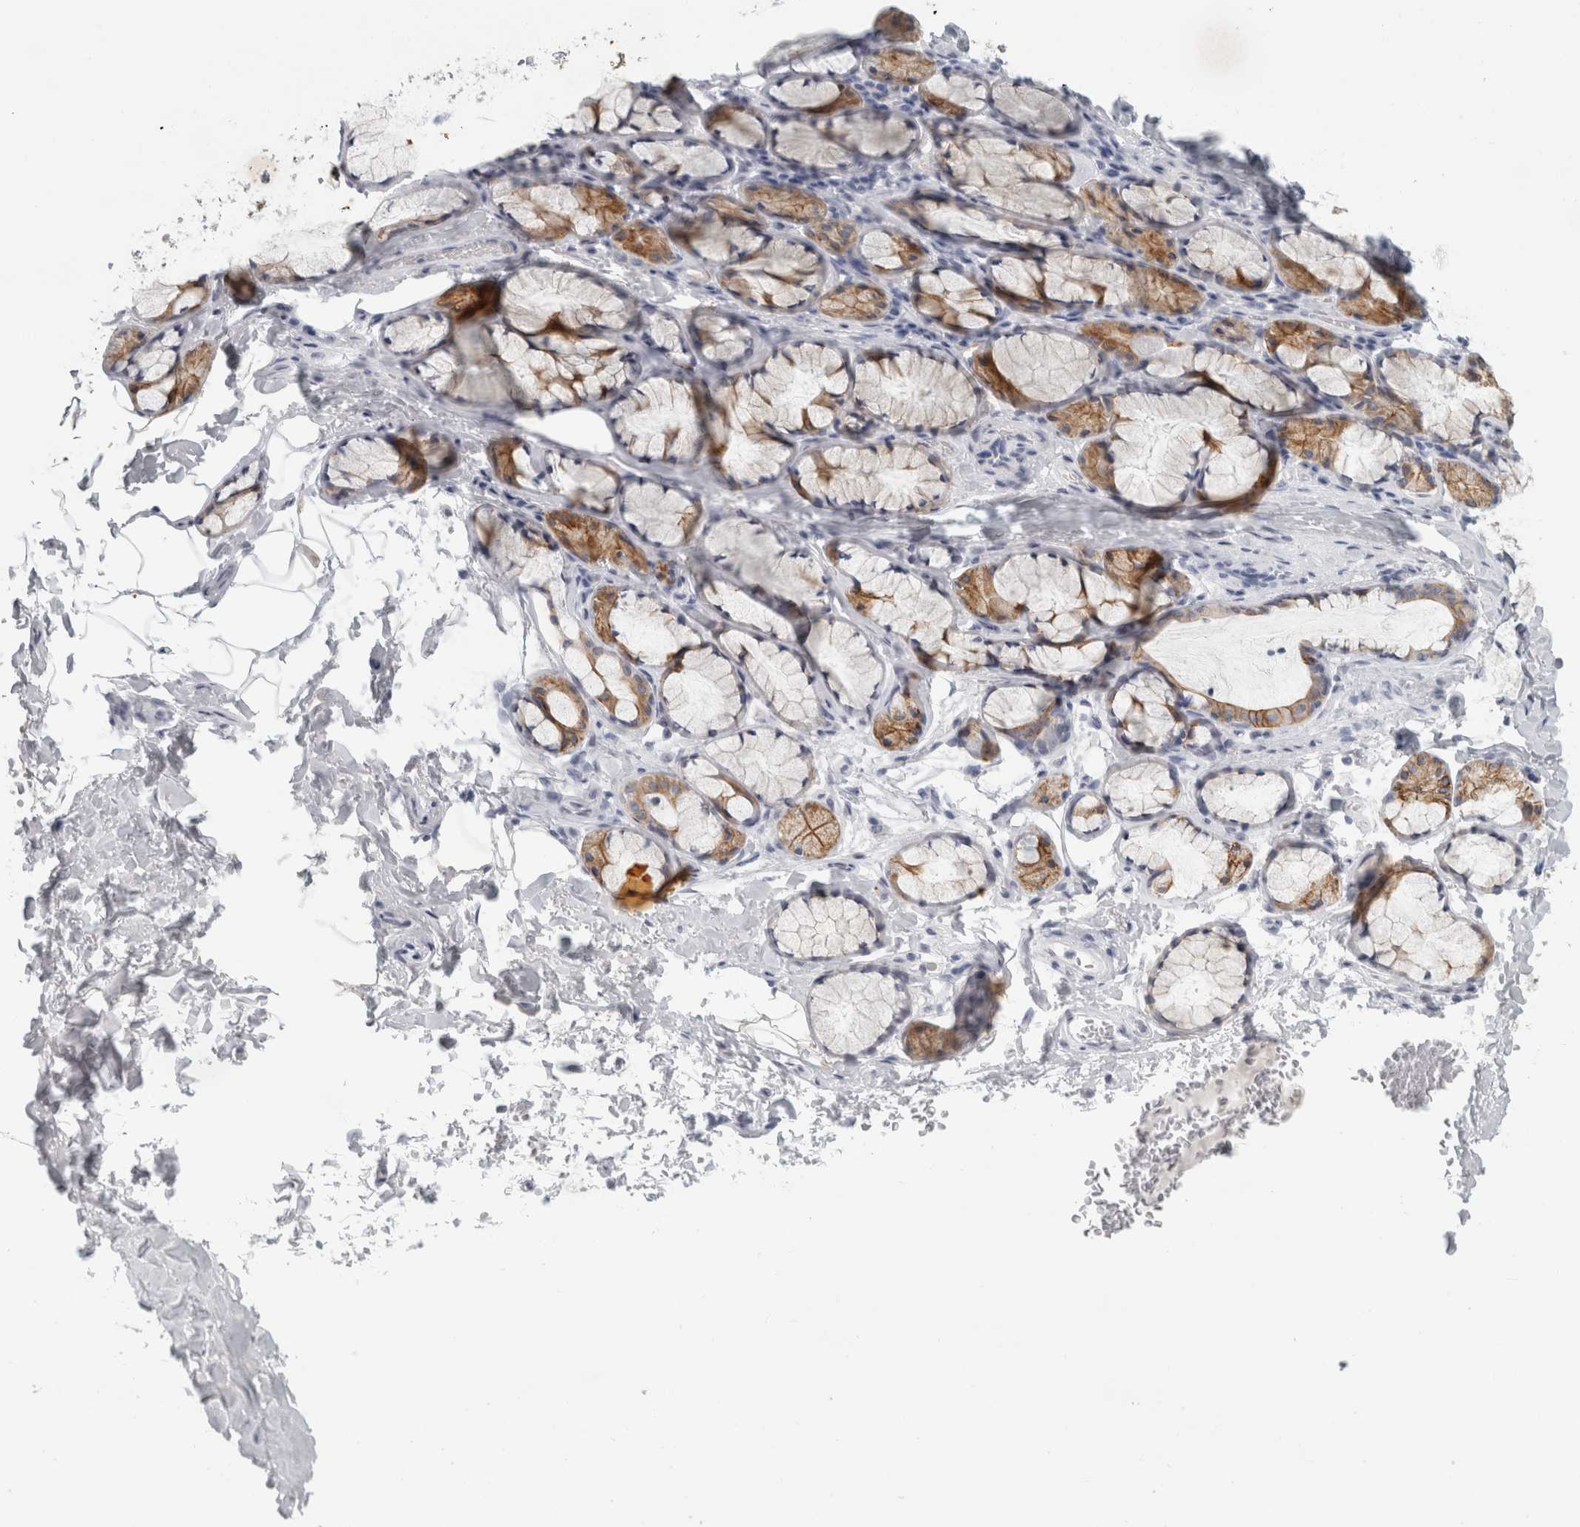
{"staining": {"intensity": "negative", "quantity": "none", "location": "none"}, "tissue": "adipose tissue", "cell_type": "Adipocytes", "image_type": "normal", "snomed": [{"axis": "morphology", "description": "Normal tissue, NOS"}, {"axis": "topography", "description": "Cartilage tissue"}, {"axis": "topography", "description": "Bronchus"}], "caption": "Adipocytes are negative for protein expression in normal human adipose tissue. (Brightfield microscopy of DAB immunohistochemistry at high magnification).", "gene": "SLC28A3", "patient": {"sex": "female", "age": 73}}